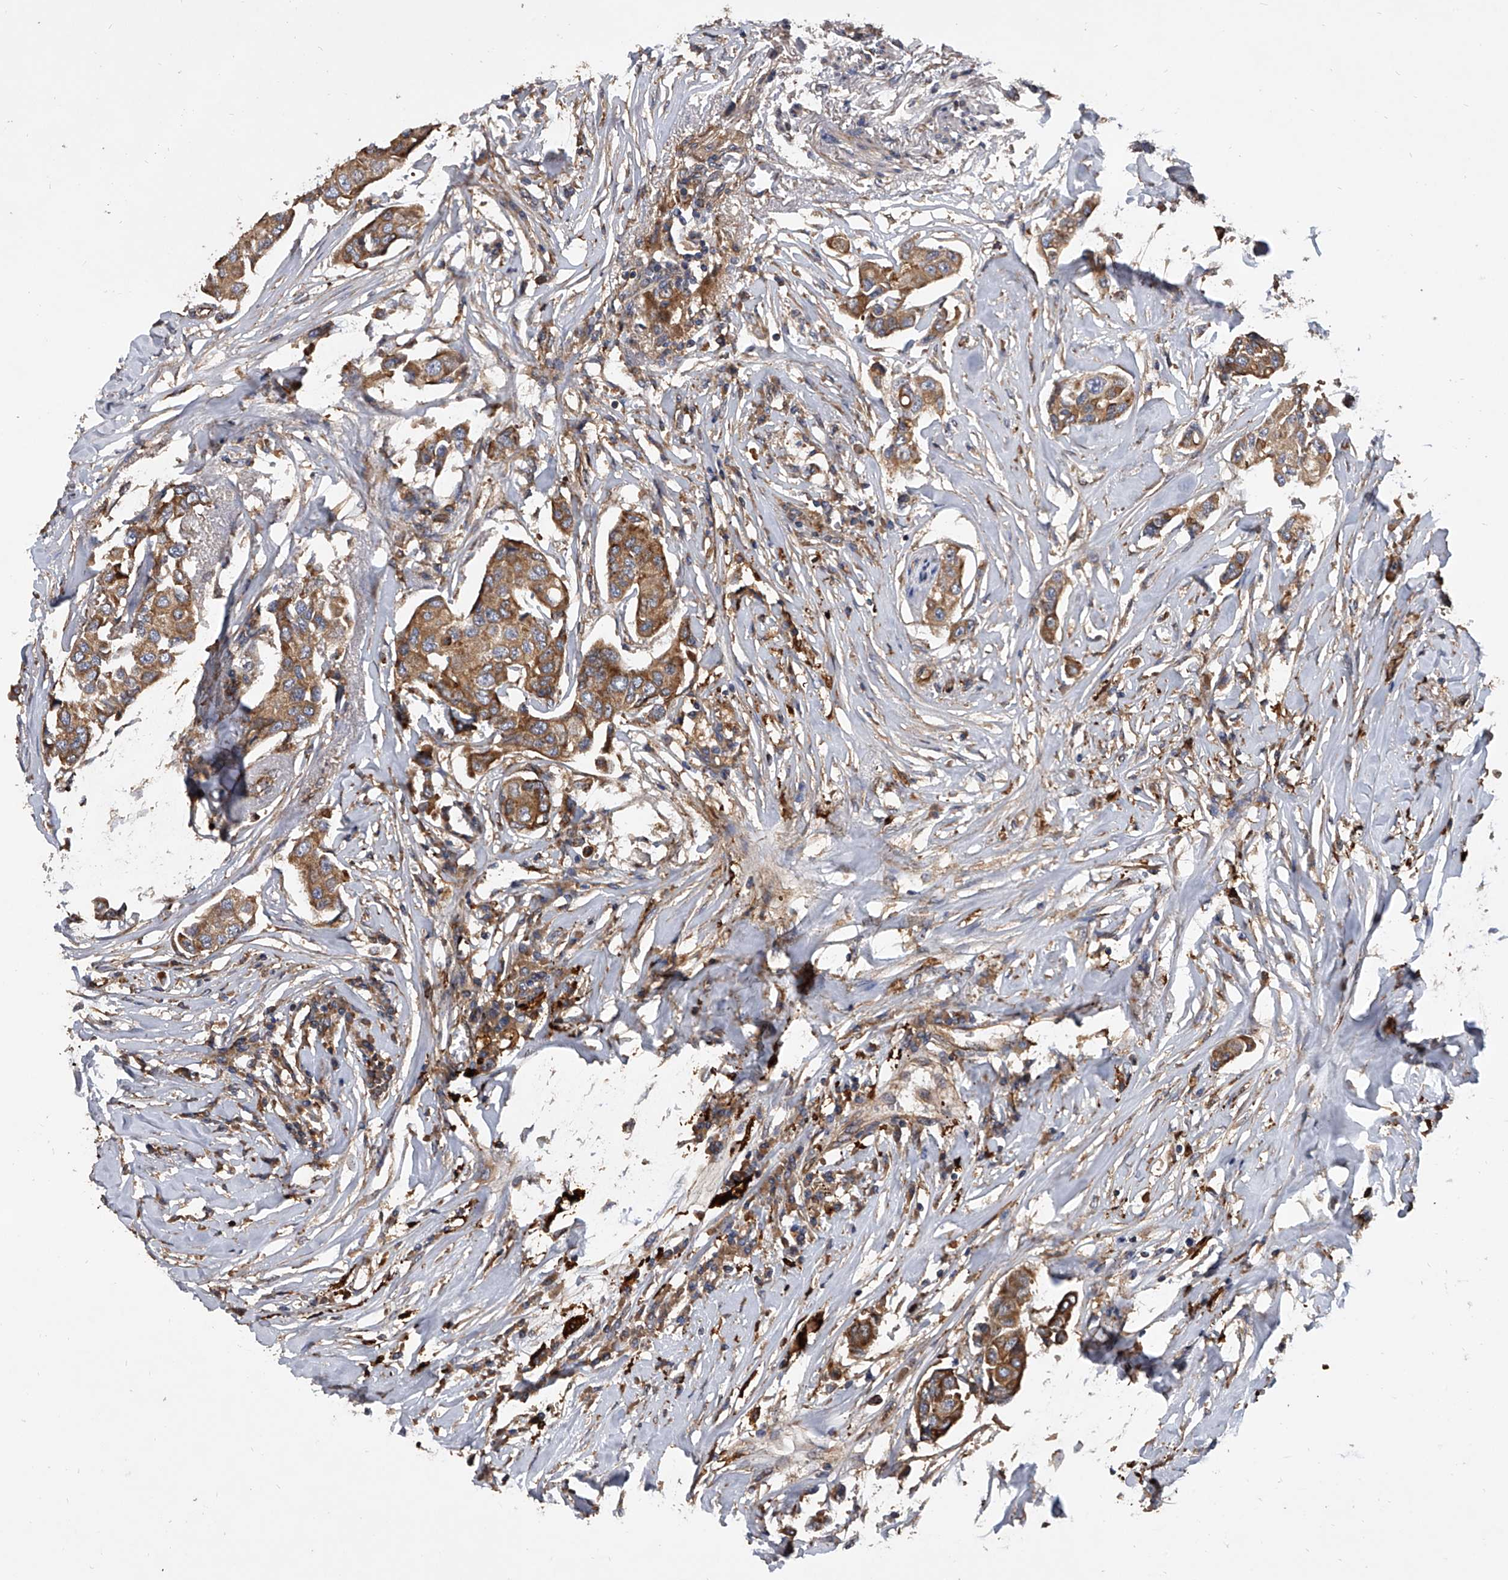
{"staining": {"intensity": "moderate", "quantity": ">75%", "location": "cytoplasmic/membranous"}, "tissue": "breast cancer", "cell_type": "Tumor cells", "image_type": "cancer", "snomed": [{"axis": "morphology", "description": "Duct carcinoma"}, {"axis": "topography", "description": "Breast"}], "caption": "Brown immunohistochemical staining in breast cancer reveals moderate cytoplasmic/membranous staining in approximately >75% of tumor cells.", "gene": "EXOC4", "patient": {"sex": "female", "age": 80}}